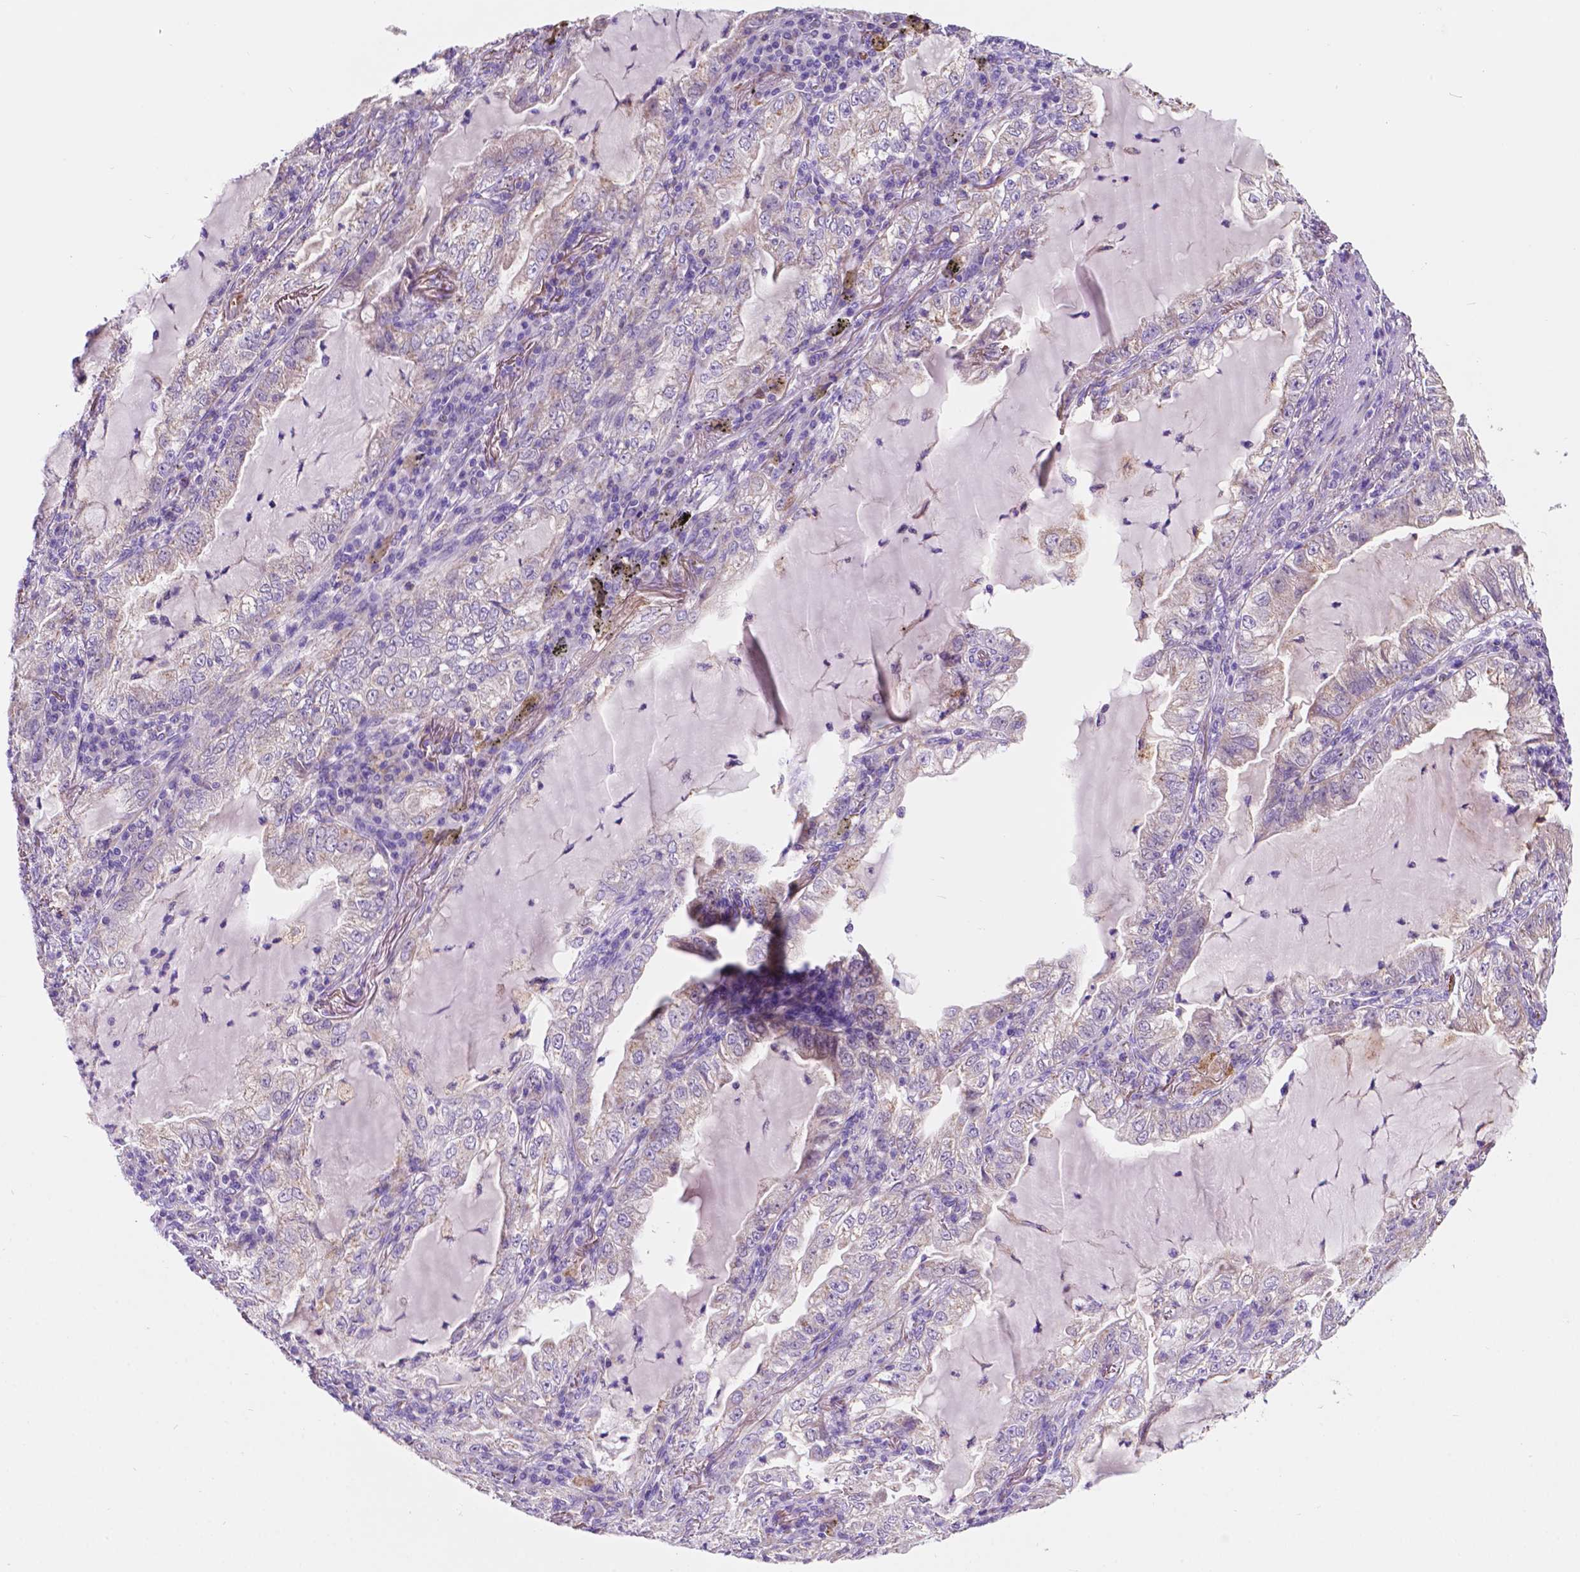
{"staining": {"intensity": "negative", "quantity": "none", "location": "none"}, "tissue": "lung cancer", "cell_type": "Tumor cells", "image_type": "cancer", "snomed": [{"axis": "morphology", "description": "Adenocarcinoma, NOS"}, {"axis": "topography", "description": "Lung"}], "caption": "An immunohistochemistry photomicrograph of lung cancer is shown. There is no staining in tumor cells of lung cancer.", "gene": "TRPV5", "patient": {"sex": "female", "age": 73}}